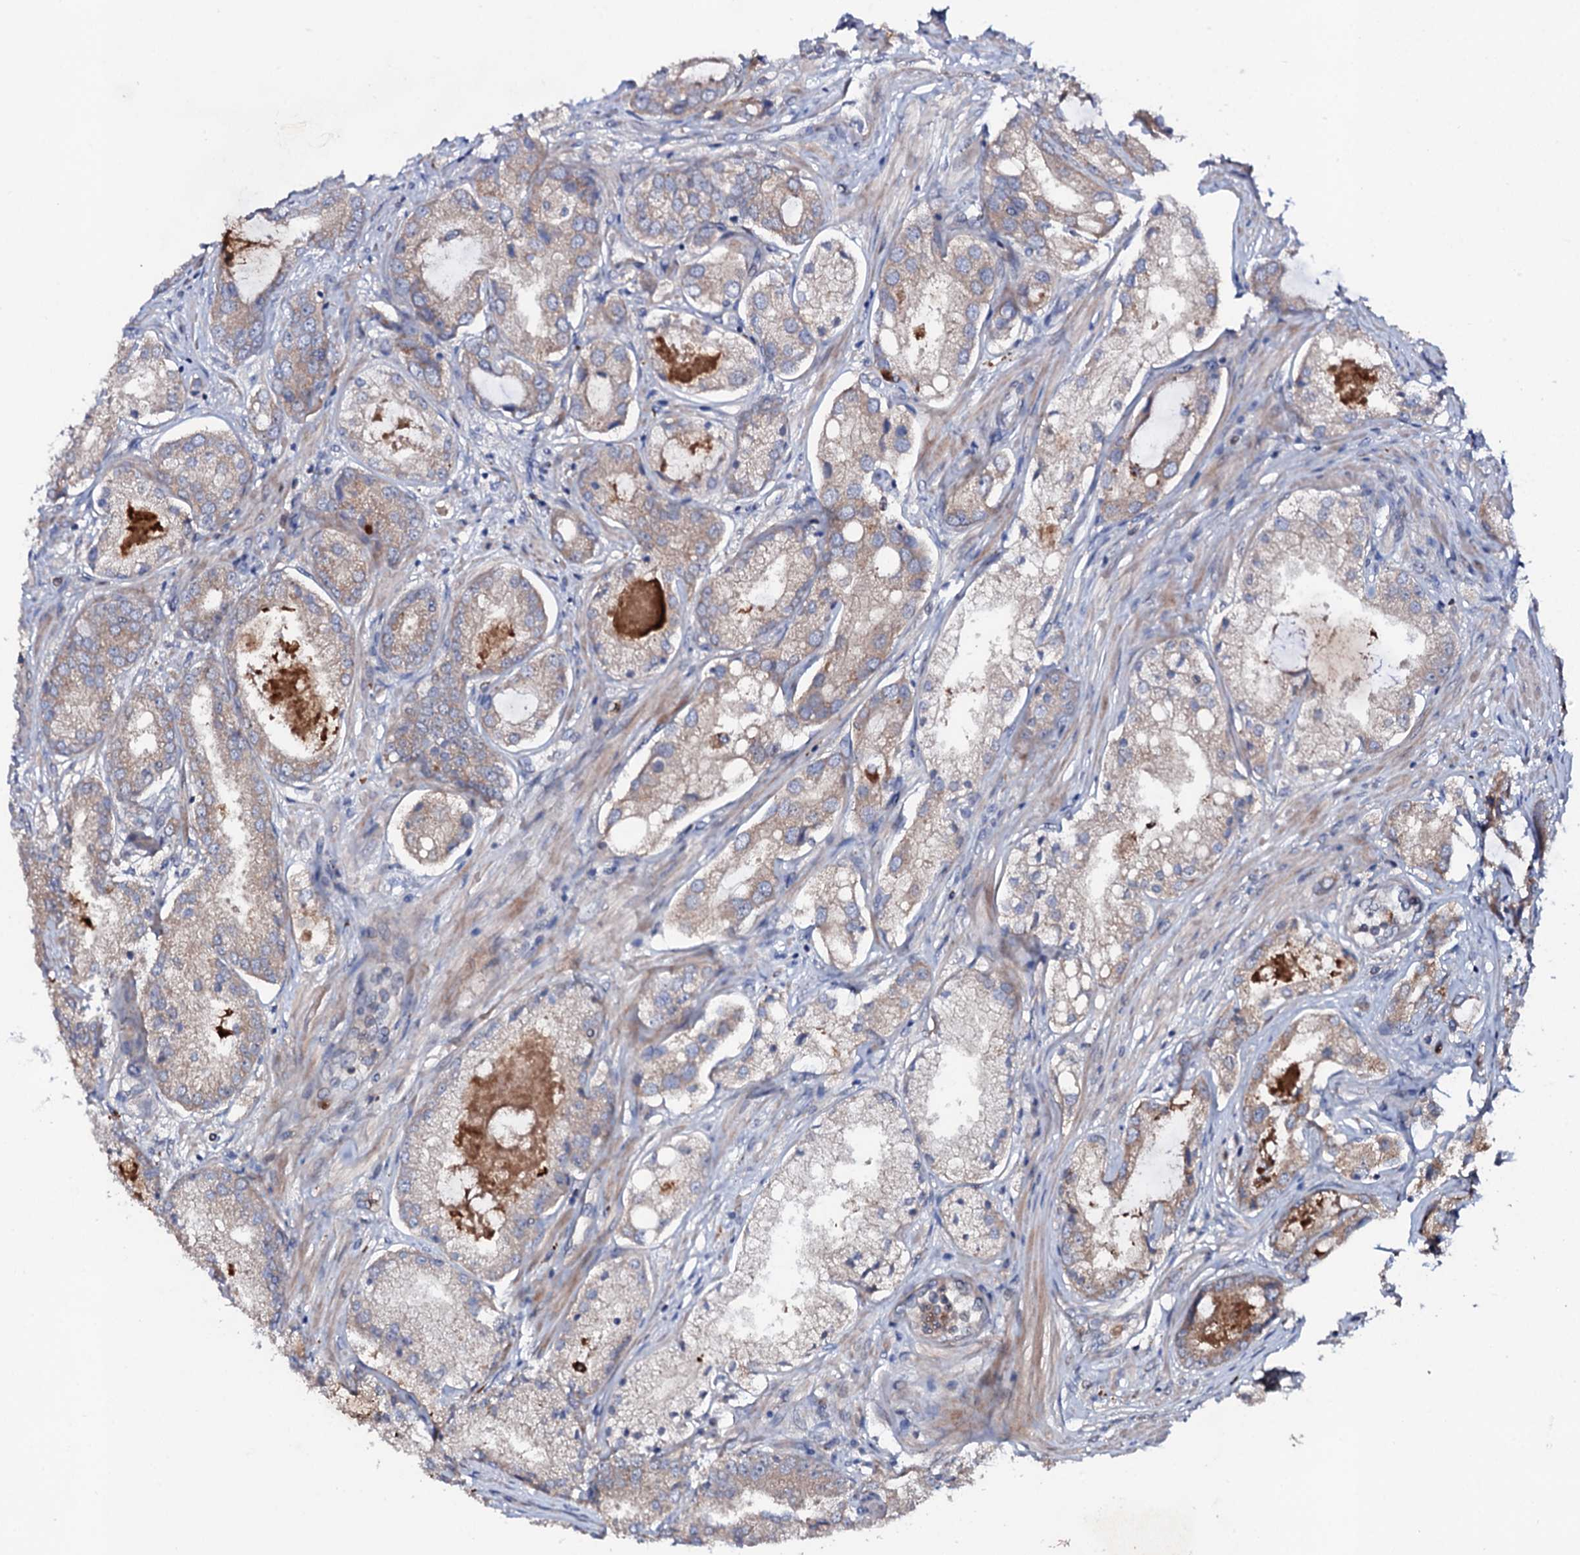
{"staining": {"intensity": "weak", "quantity": "25%-75%", "location": "cytoplasmic/membranous"}, "tissue": "prostate cancer", "cell_type": "Tumor cells", "image_type": "cancer", "snomed": [{"axis": "morphology", "description": "Adenocarcinoma, Low grade"}, {"axis": "topography", "description": "Prostate"}], "caption": "Tumor cells display low levels of weak cytoplasmic/membranous staining in about 25%-75% of cells in prostate cancer. The staining was performed using DAB (3,3'-diaminobenzidine), with brown indicating positive protein expression. Nuclei are stained blue with hematoxylin.", "gene": "COG6", "patient": {"sex": "male", "age": 68}}